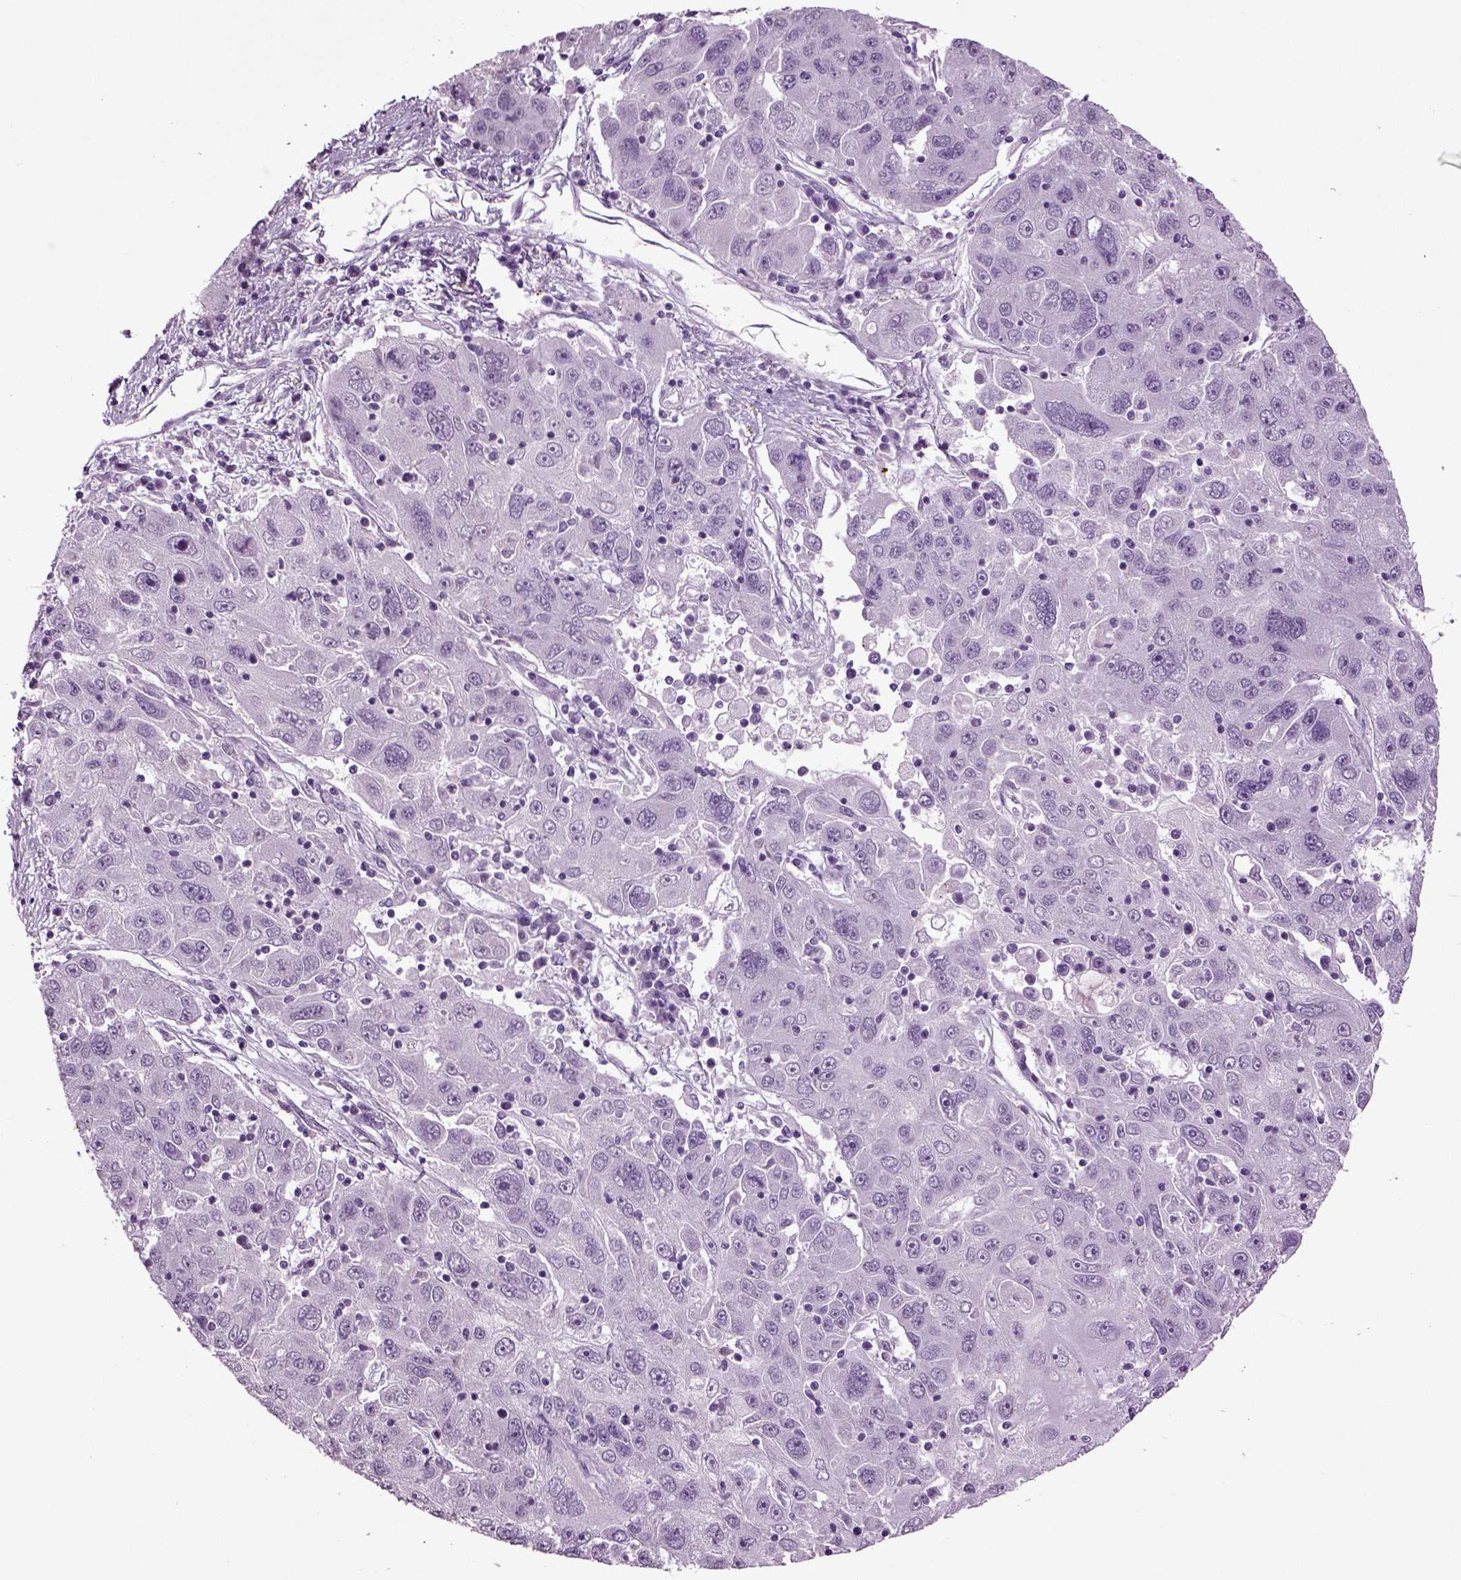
{"staining": {"intensity": "negative", "quantity": "none", "location": "none"}, "tissue": "stomach cancer", "cell_type": "Tumor cells", "image_type": "cancer", "snomed": [{"axis": "morphology", "description": "Adenocarcinoma, NOS"}, {"axis": "topography", "description": "Stomach"}], "caption": "Immunohistochemical staining of human stomach cancer (adenocarcinoma) displays no significant positivity in tumor cells.", "gene": "SLC17A6", "patient": {"sex": "male", "age": 56}}